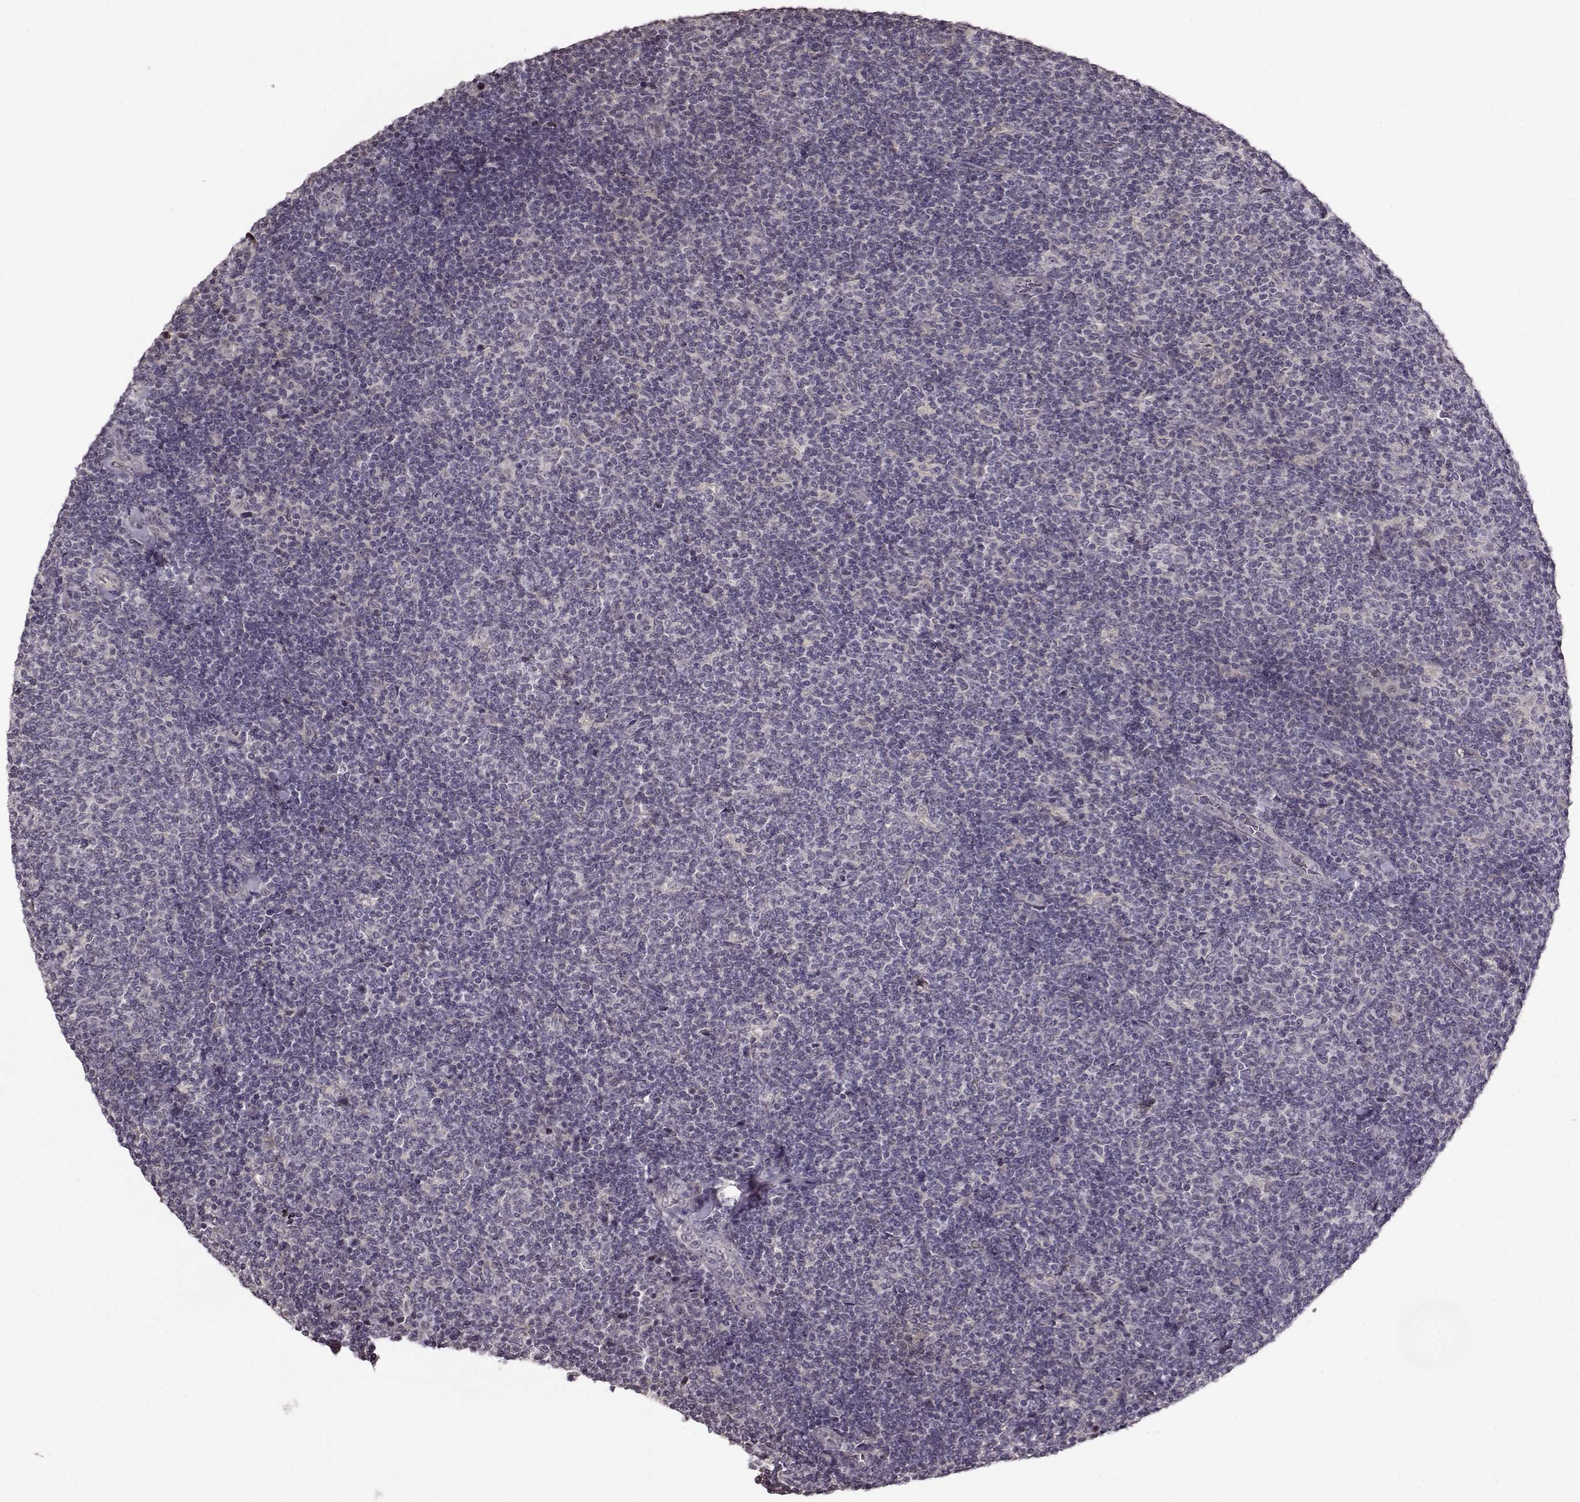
{"staining": {"intensity": "negative", "quantity": "none", "location": "none"}, "tissue": "lymphoma", "cell_type": "Tumor cells", "image_type": "cancer", "snomed": [{"axis": "morphology", "description": "Malignant lymphoma, non-Hodgkin's type, Low grade"}, {"axis": "topography", "description": "Lymph node"}], "caption": "This is a micrograph of immunohistochemistry (IHC) staining of lymphoma, which shows no staining in tumor cells.", "gene": "FSHB", "patient": {"sex": "male", "age": 52}}